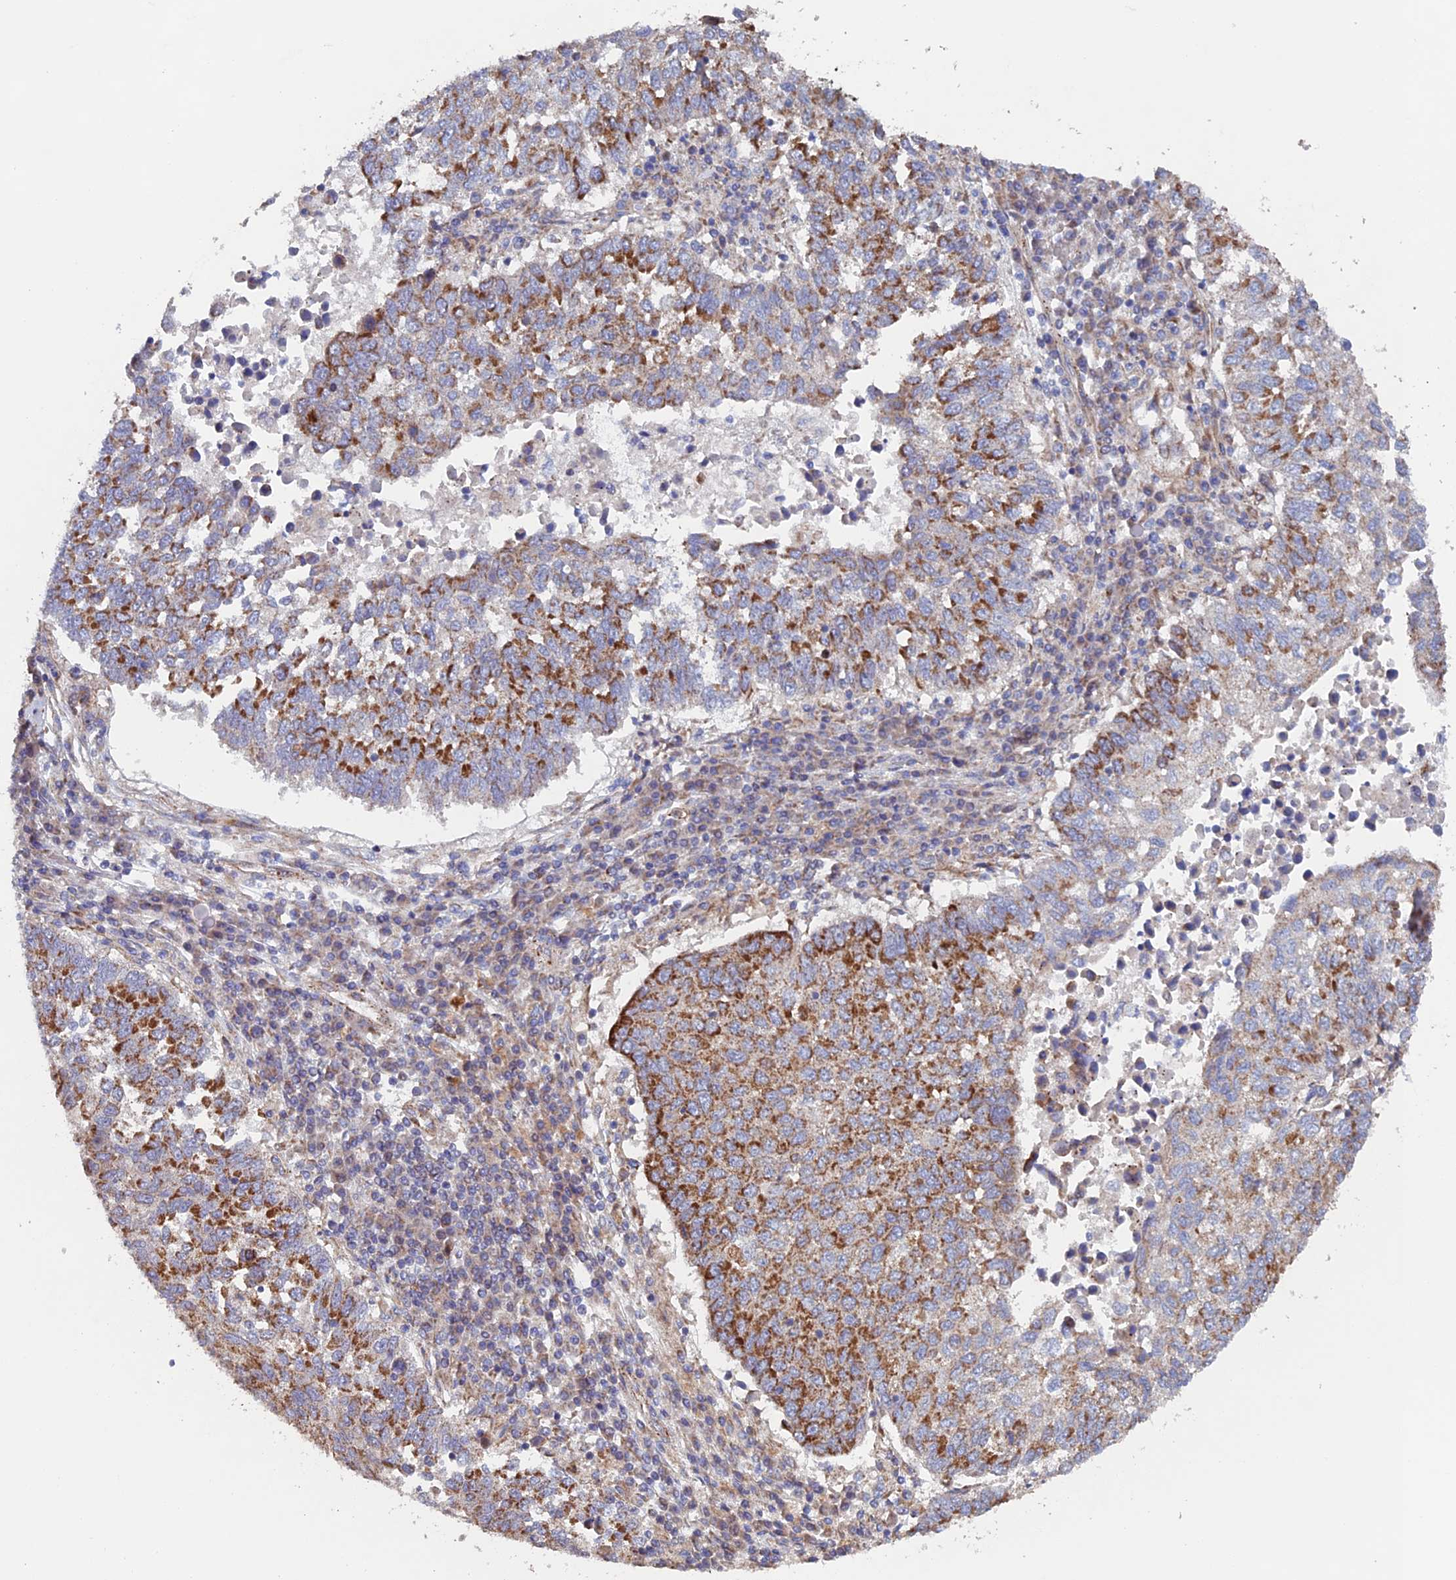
{"staining": {"intensity": "strong", "quantity": "25%-75%", "location": "cytoplasmic/membranous"}, "tissue": "lung cancer", "cell_type": "Tumor cells", "image_type": "cancer", "snomed": [{"axis": "morphology", "description": "Squamous cell carcinoma, NOS"}, {"axis": "topography", "description": "Lung"}], "caption": "Protein staining of lung cancer tissue exhibits strong cytoplasmic/membranous expression in approximately 25%-75% of tumor cells. (IHC, brightfield microscopy, high magnification).", "gene": "MRPL1", "patient": {"sex": "male", "age": 73}}